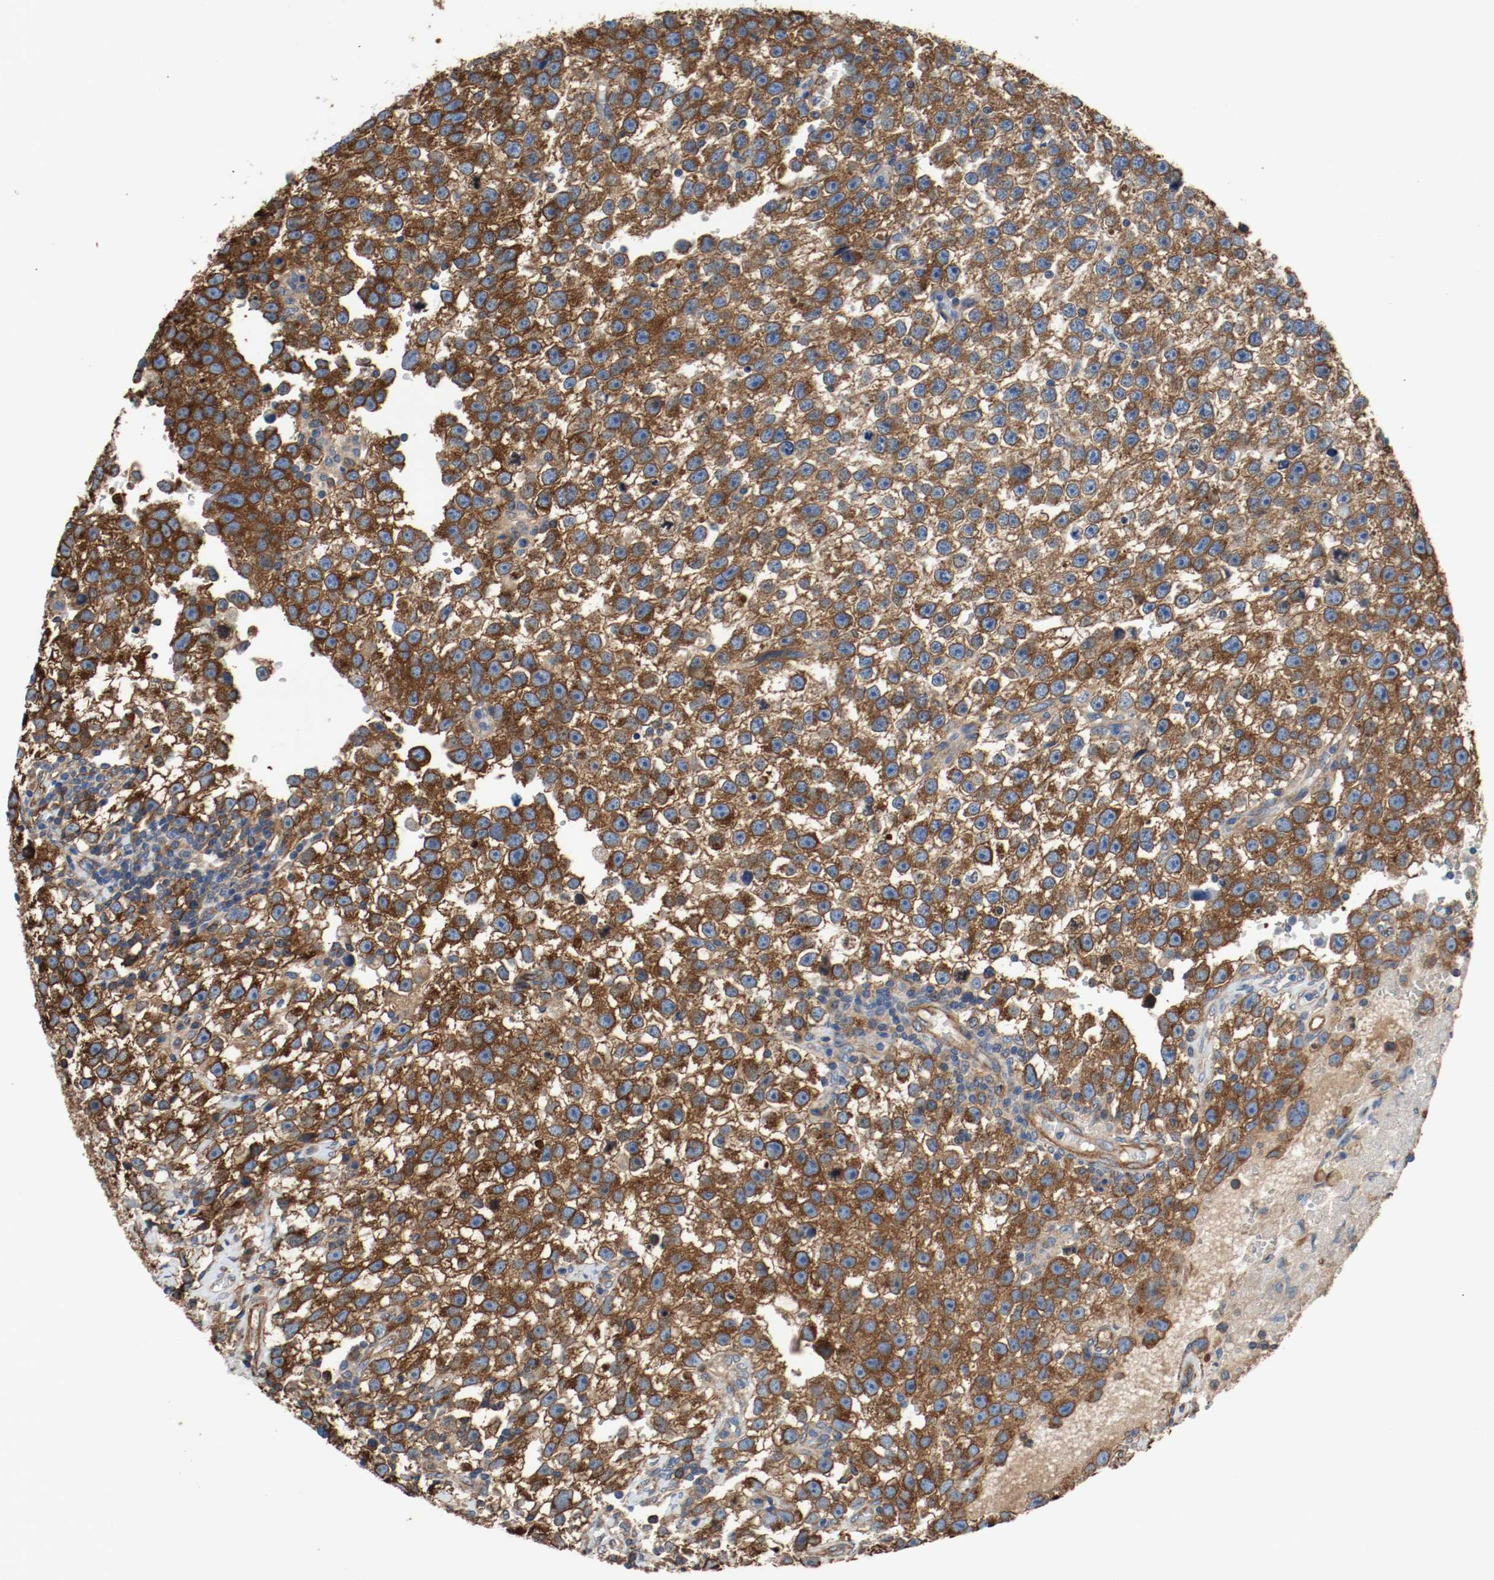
{"staining": {"intensity": "strong", "quantity": ">75%", "location": "cytoplasmic/membranous"}, "tissue": "testis cancer", "cell_type": "Tumor cells", "image_type": "cancer", "snomed": [{"axis": "morphology", "description": "Seminoma, NOS"}, {"axis": "topography", "description": "Testis"}], "caption": "Immunohistochemistry image of neoplastic tissue: testis seminoma stained using immunohistochemistry (IHC) reveals high levels of strong protein expression localized specifically in the cytoplasmic/membranous of tumor cells, appearing as a cytoplasmic/membranous brown color.", "gene": "TUBA3D", "patient": {"sex": "male", "age": 33}}